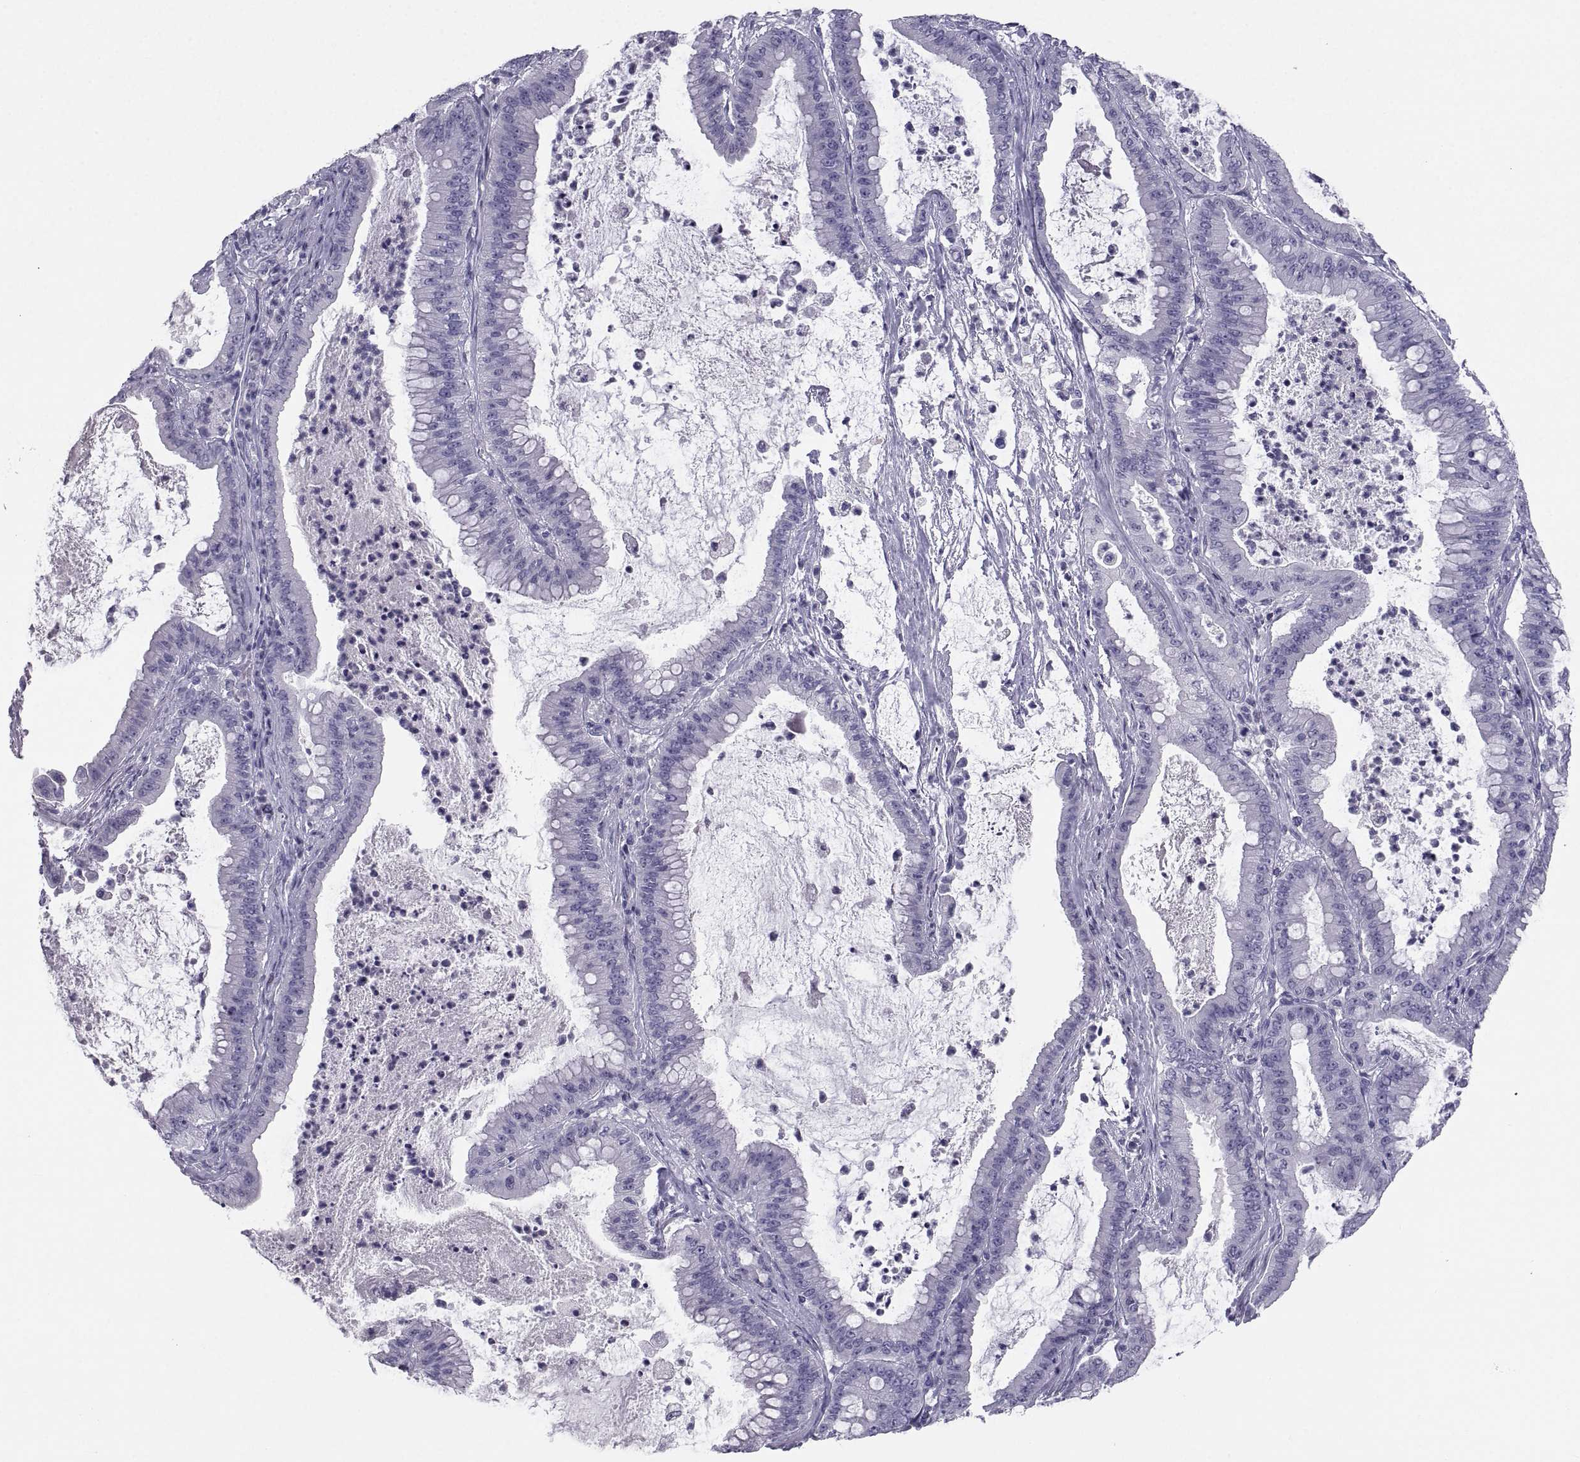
{"staining": {"intensity": "negative", "quantity": "none", "location": "none"}, "tissue": "pancreatic cancer", "cell_type": "Tumor cells", "image_type": "cancer", "snomed": [{"axis": "morphology", "description": "Adenocarcinoma, NOS"}, {"axis": "topography", "description": "Pancreas"}], "caption": "The IHC micrograph has no significant staining in tumor cells of pancreatic adenocarcinoma tissue.", "gene": "PCSK1N", "patient": {"sex": "male", "age": 71}}